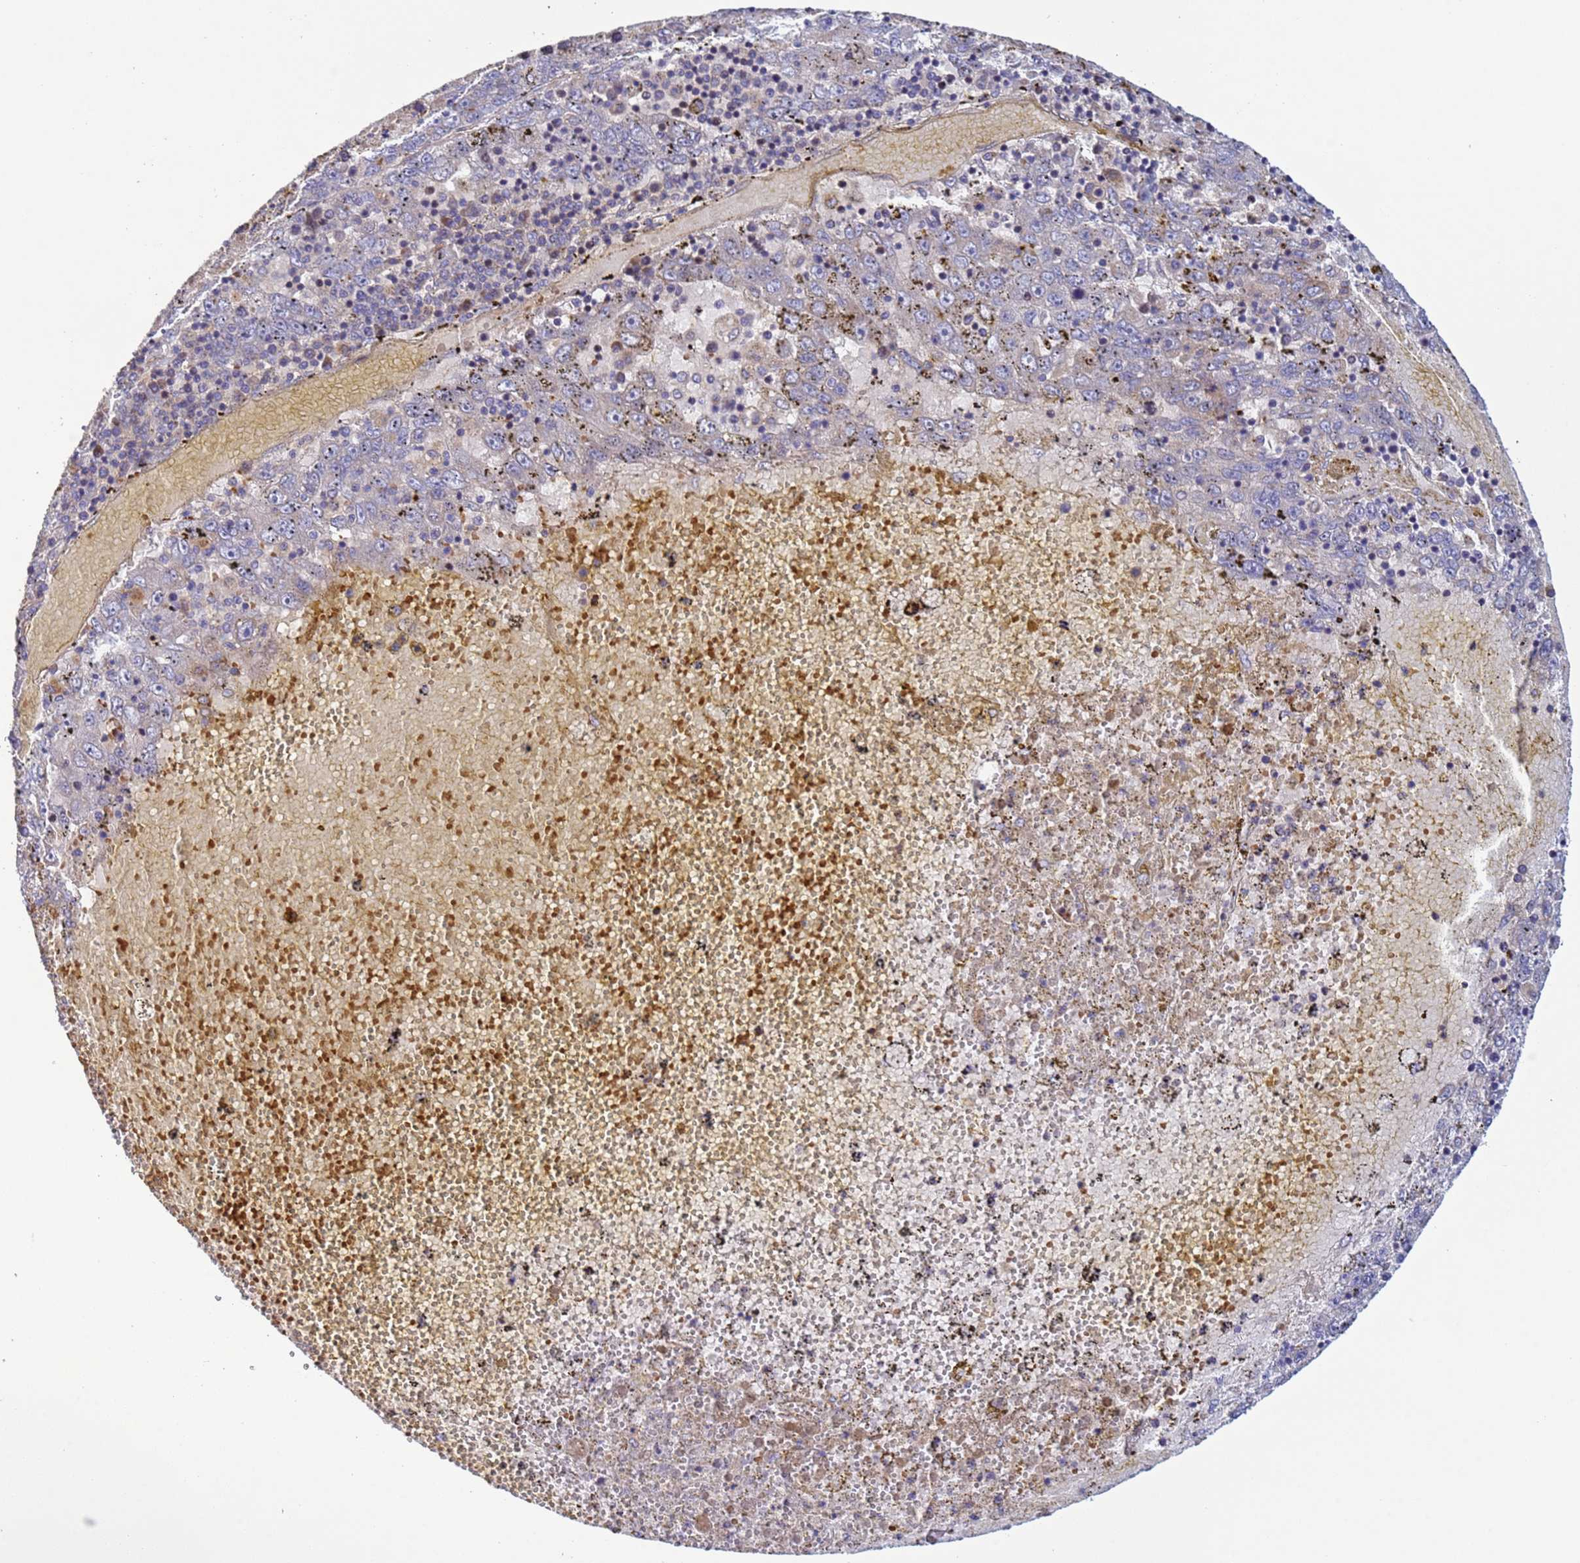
{"staining": {"intensity": "weak", "quantity": "<25%", "location": "cytoplasmic/membranous"}, "tissue": "liver cancer", "cell_type": "Tumor cells", "image_type": "cancer", "snomed": [{"axis": "morphology", "description": "Carcinoma, Hepatocellular, NOS"}, {"axis": "topography", "description": "Liver"}], "caption": "Protein analysis of liver cancer (hepatocellular carcinoma) demonstrates no significant positivity in tumor cells.", "gene": "RAB10", "patient": {"sex": "male", "age": 49}}